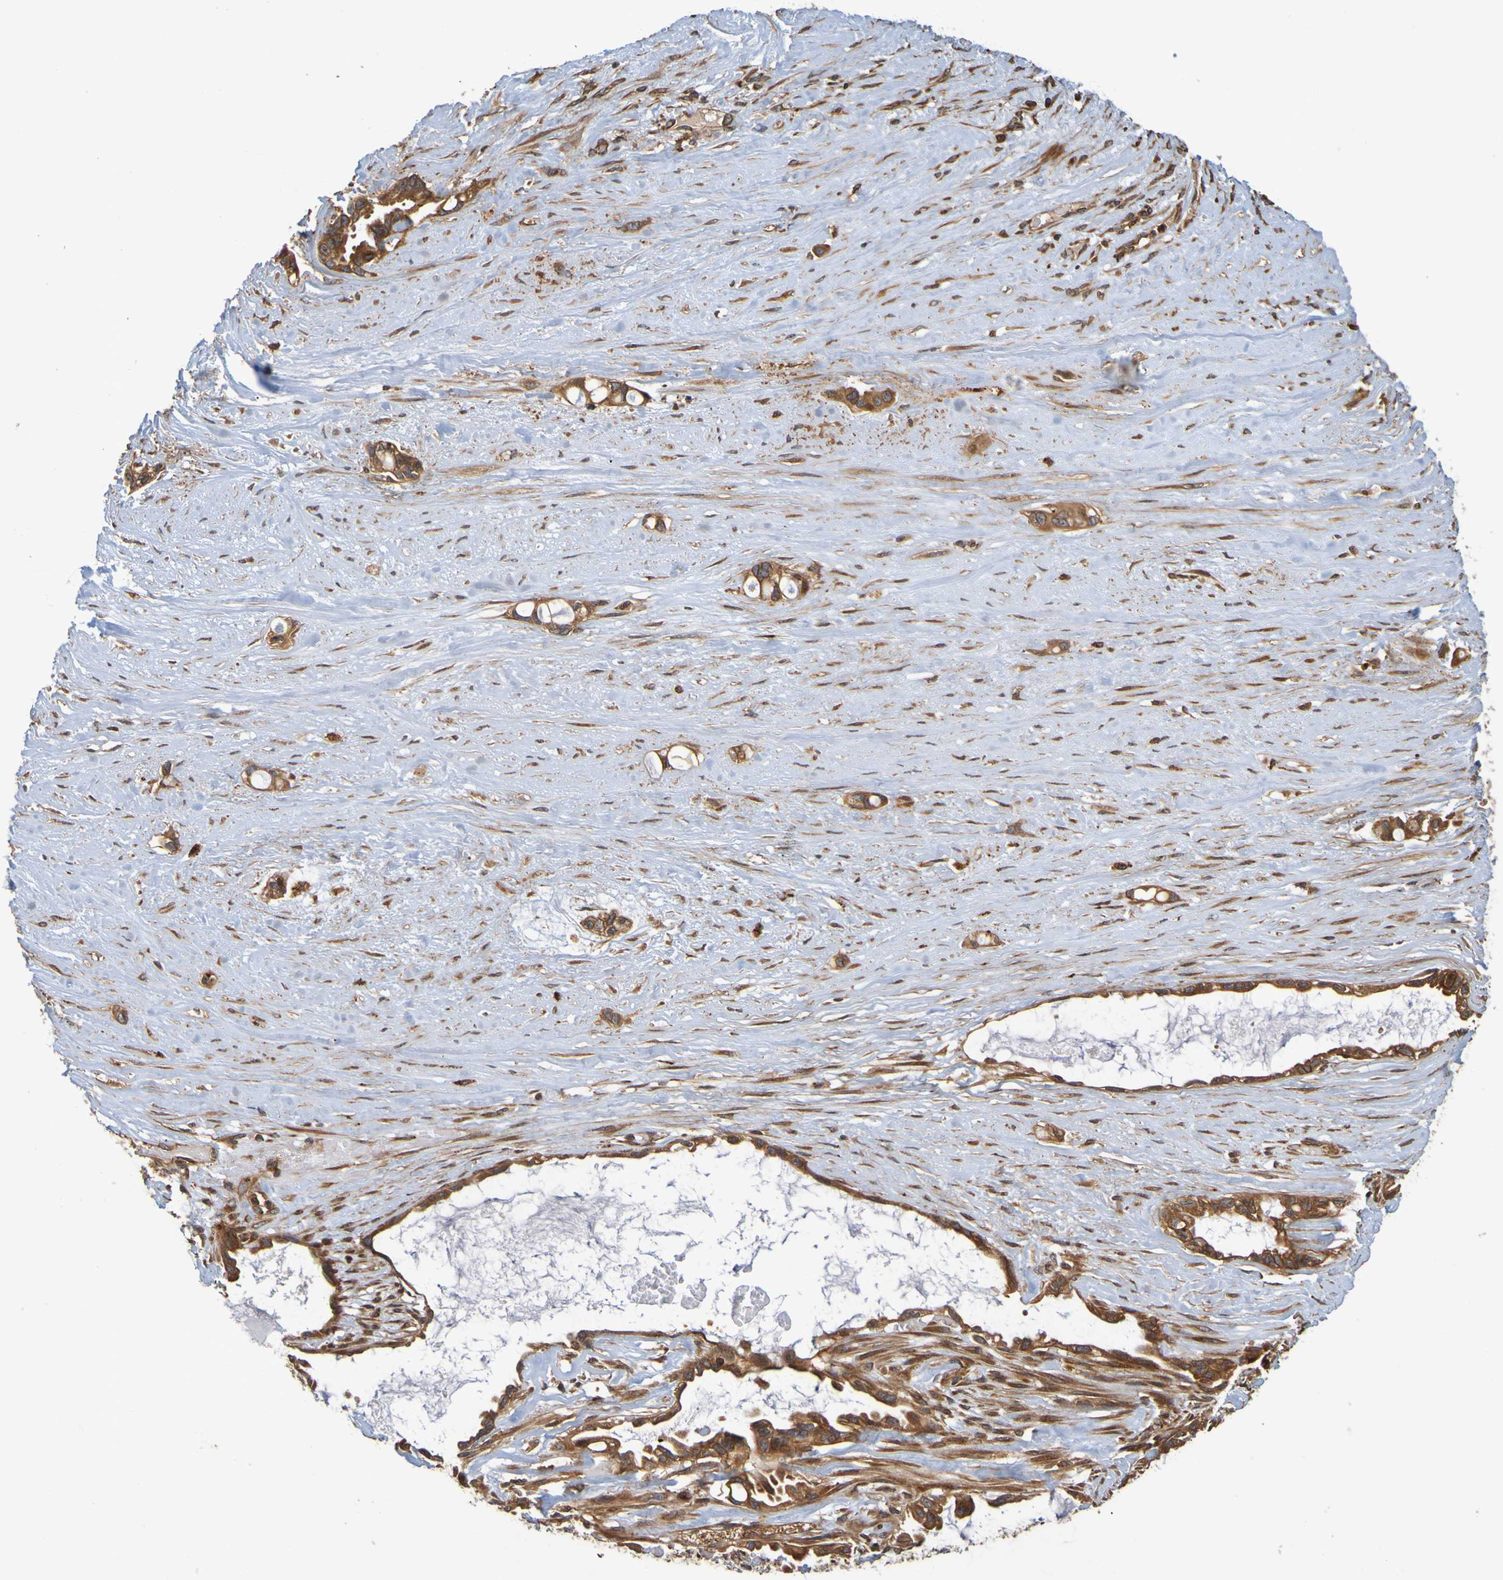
{"staining": {"intensity": "strong", "quantity": ">75%", "location": "cytoplasmic/membranous"}, "tissue": "liver cancer", "cell_type": "Tumor cells", "image_type": "cancer", "snomed": [{"axis": "morphology", "description": "Cholangiocarcinoma"}, {"axis": "topography", "description": "Liver"}], "caption": "Tumor cells display high levels of strong cytoplasmic/membranous staining in approximately >75% of cells in liver cholangiocarcinoma.", "gene": "OCRL", "patient": {"sex": "female", "age": 65}}